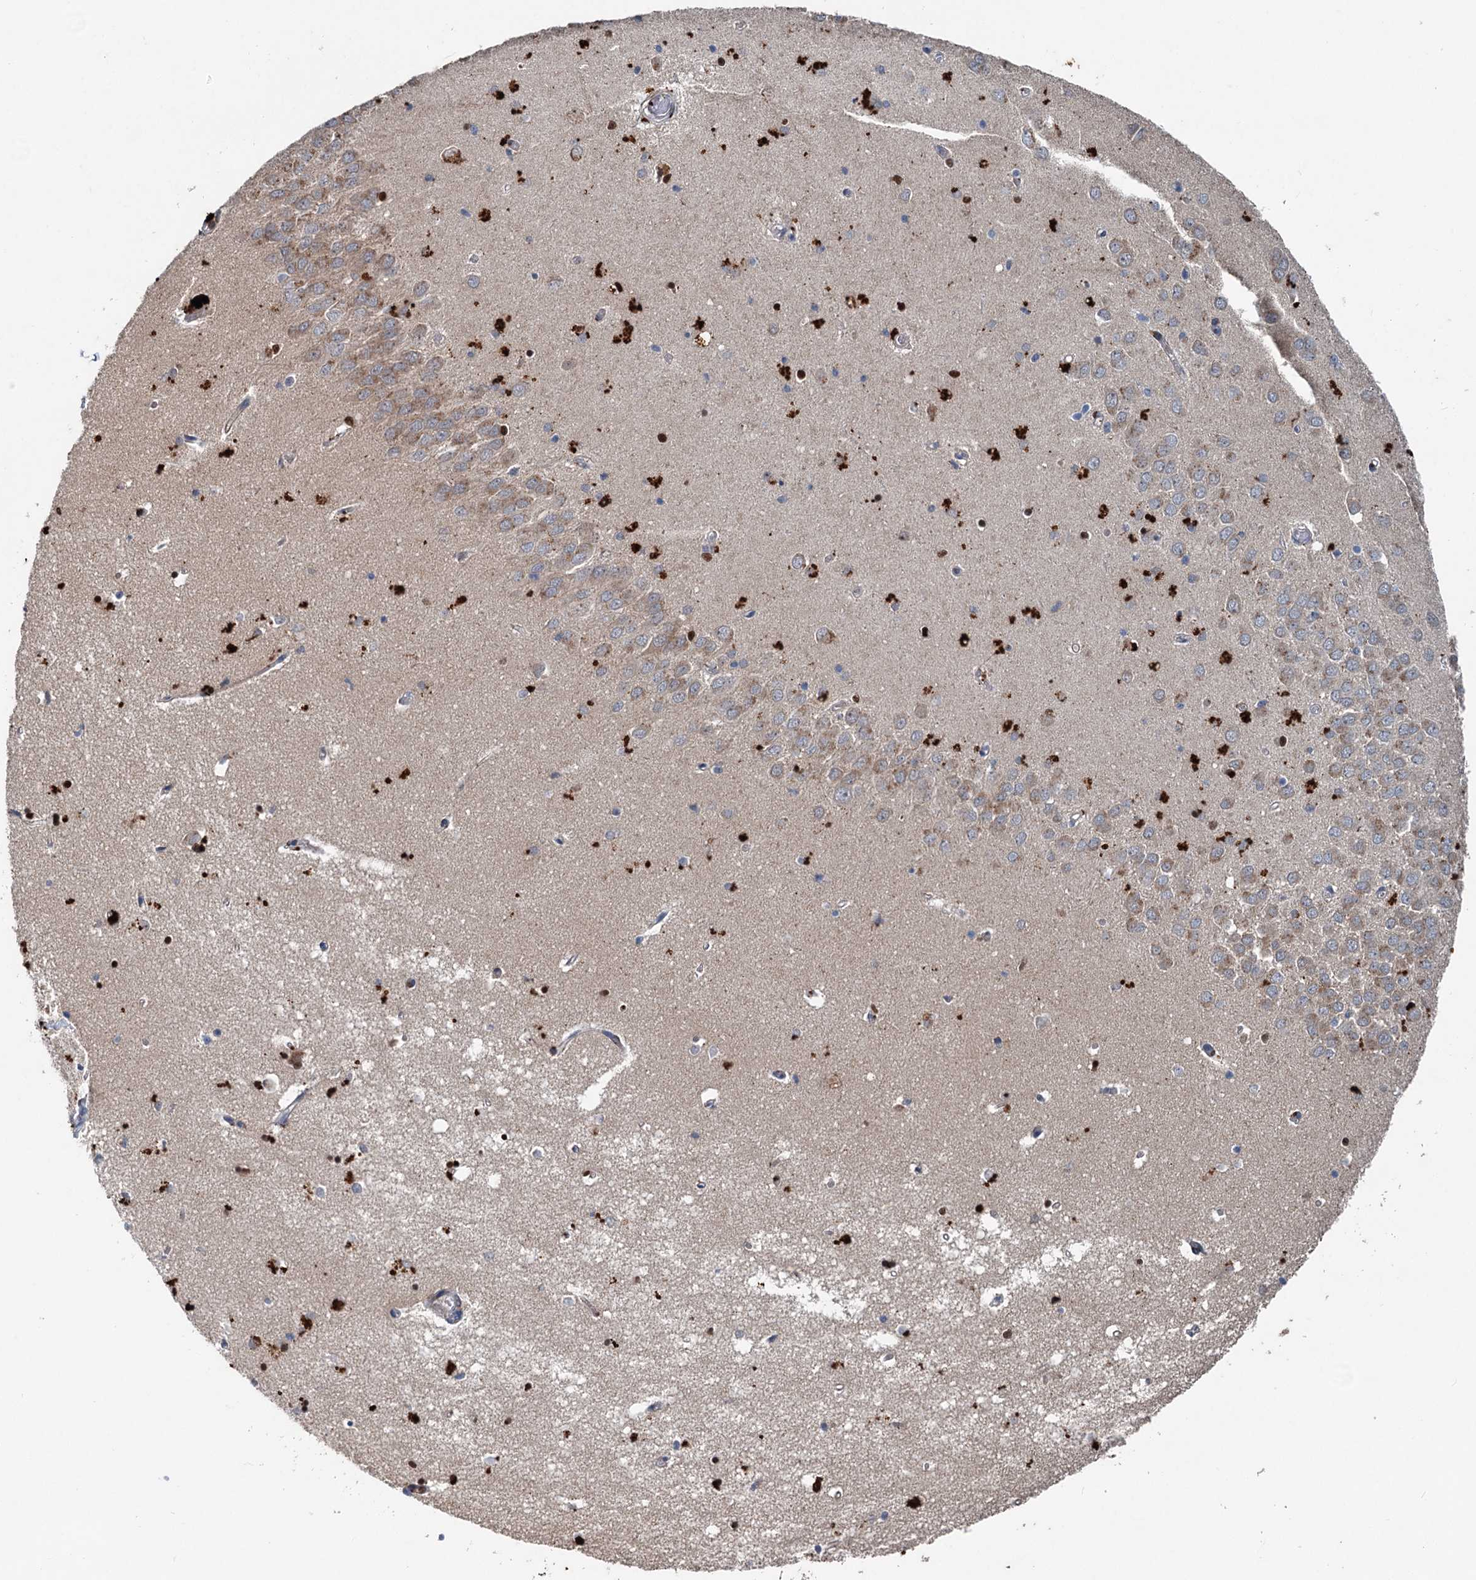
{"staining": {"intensity": "strong", "quantity": "<25%", "location": "cytoplasmic/membranous"}, "tissue": "hippocampus", "cell_type": "Glial cells", "image_type": "normal", "snomed": [{"axis": "morphology", "description": "Normal tissue, NOS"}, {"axis": "topography", "description": "Hippocampus"}], "caption": "Immunohistochemical staining of unremarkable human hippocampus demonstrates <25% levels of strong cytoplasmic/membranous protein positivity in approximately <25% of glial cells. The protein of interest is shown in brown color, while the nuclei are stained blue.", "gene": "N4BP2L2", "patient": {"sex": "male", "age": 70}}